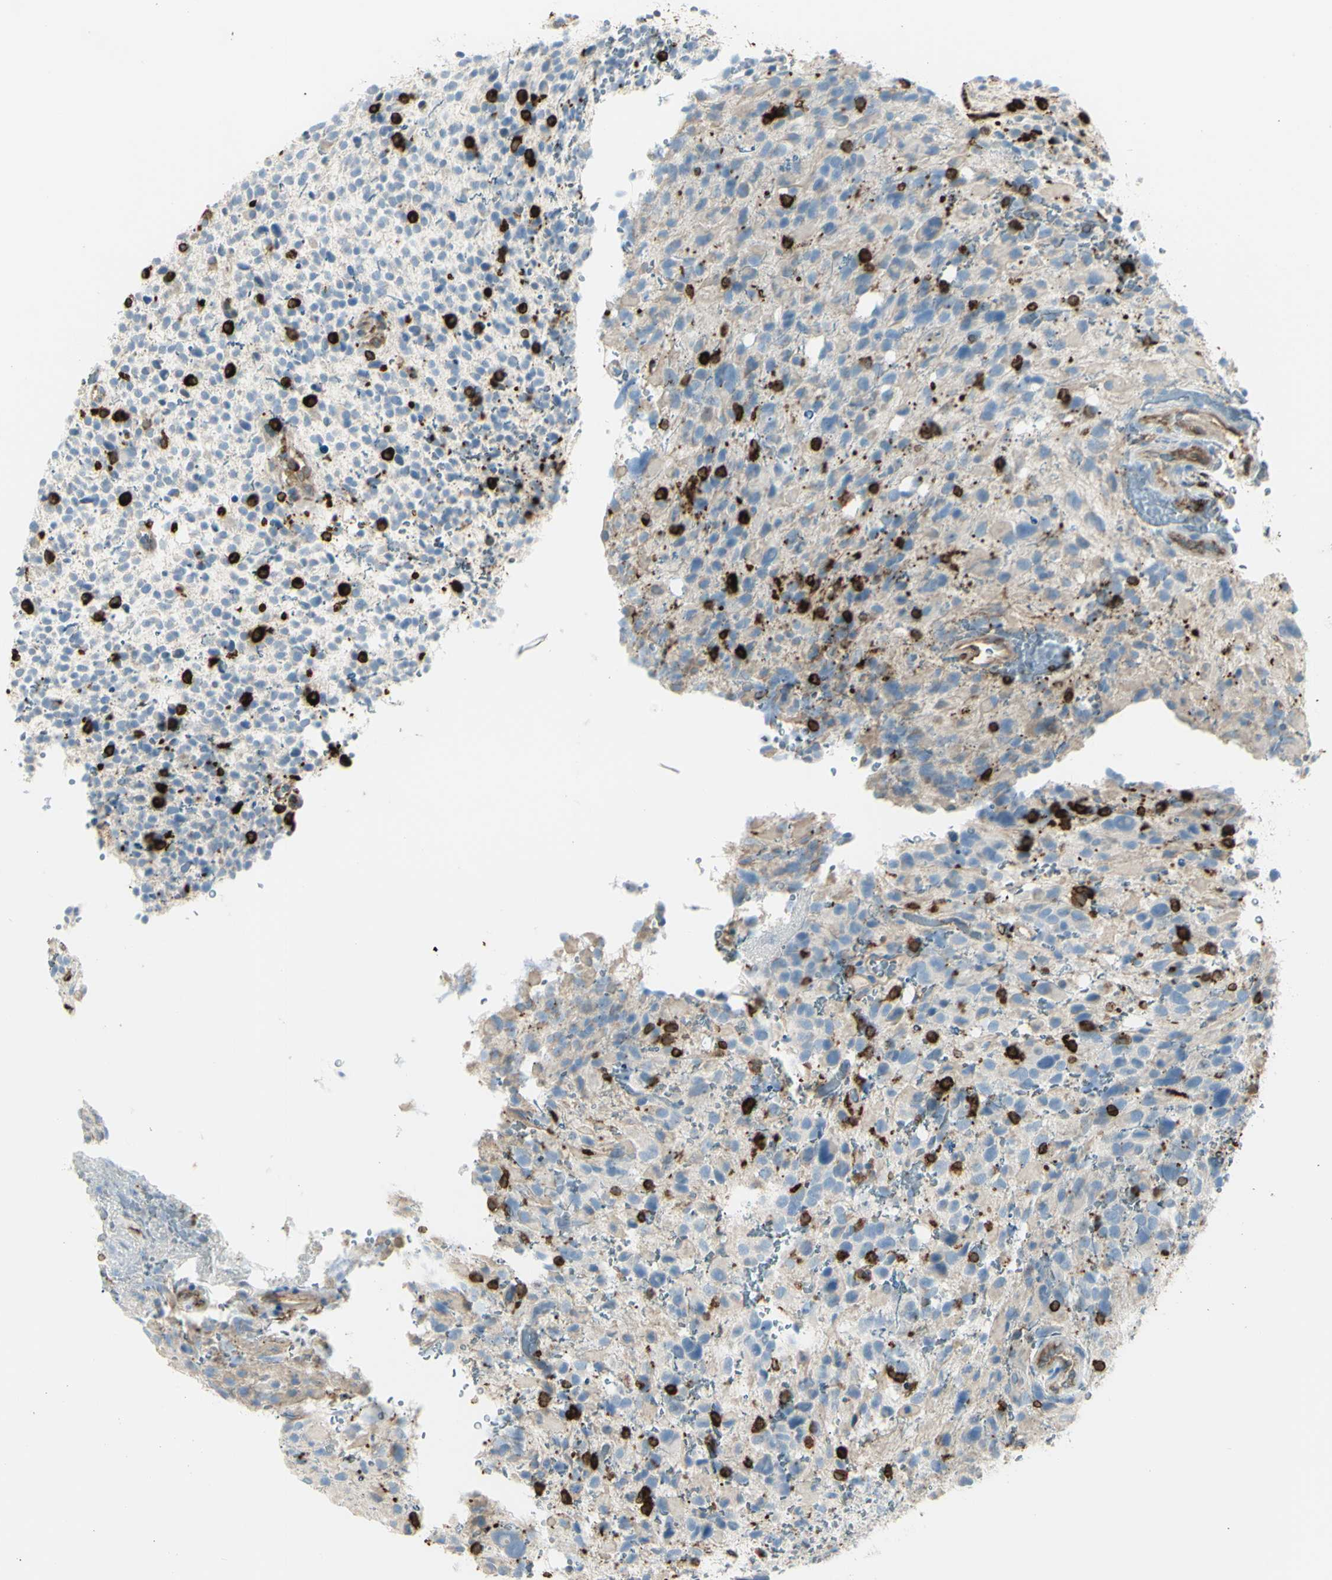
{"staining": {"intensity": "negative", "quantity": "none", "location": "none"}, "tissue": "glioma", "cell_type": "Tumor cells", "image_type": "cancer", "snomed": [{"axis": "morphology", "description": "Glioma, malignant, High grade"}, {"axis": "topography", "description": "Brain"}], "caption": "This photomicrograph is of malignant glioma (high-grade) stained with IHC to label a protein in brown with the nuclei are counter-stained blue. There is no expression in tumor cells.", "gene": "CD74", "patient": {"sex": "male", "age": 48}}